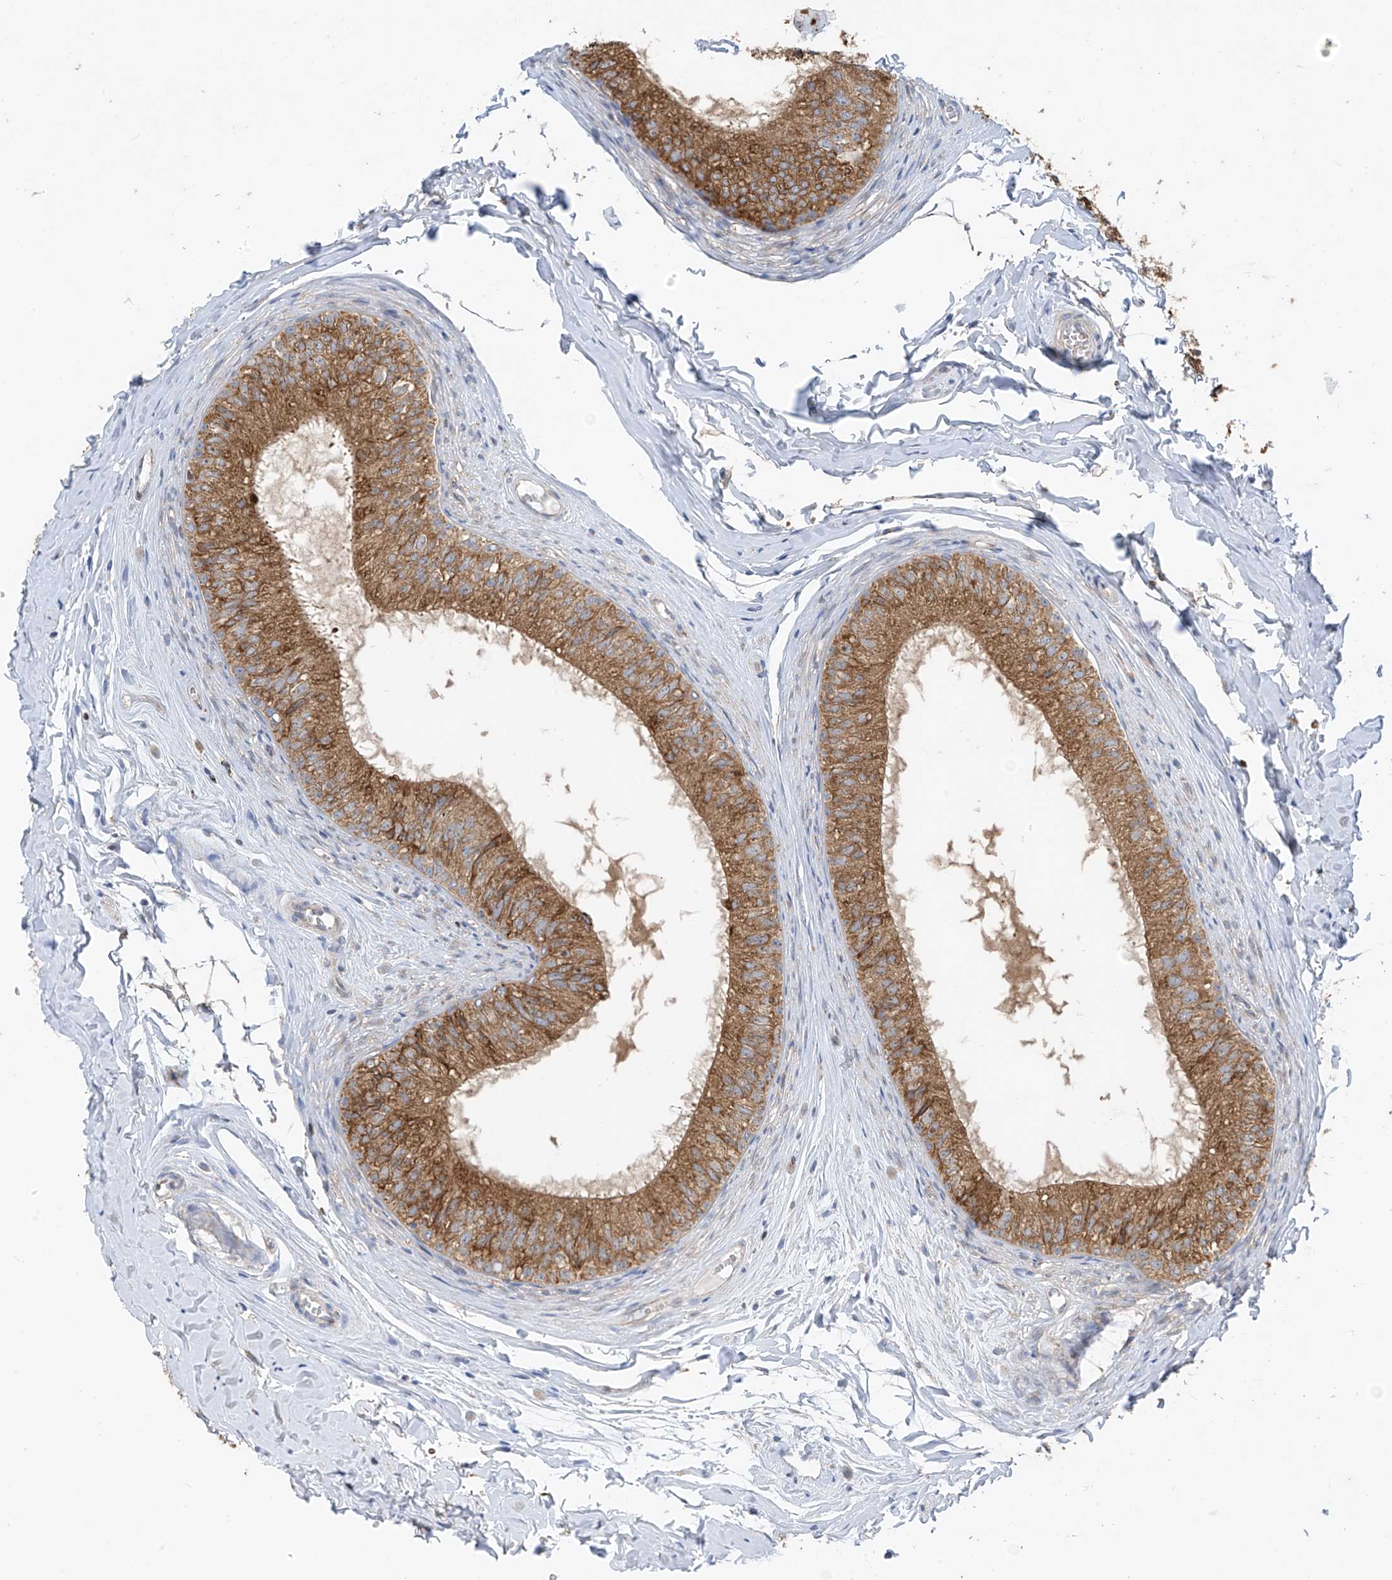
{"staining": {"intensity": "moderate", "quantity": ">75%", "location": "cytoplasmic/membranous"}, "tissue": "epididymis", "cell_type": "Glandular cells", "image_type": "normal", "snomed": [{"axis": "morphology", "description": "Normal tissue, NOS"}, {"axis": "morphology", "description": "Seminoma in situ"}, {"axis": "topography", "description": "Testis"}, {"axis": "topography", "description": "Epididymis"}], "caption": "This photomicrograph reveals immunohistochemistry staining of unremarkable human epididymis, with medium moderate cytoplasmic/membranous expression in about >75% of glandular cells.", "gene": "EOMES", "patient": {"sex": "male", "age": 28}}